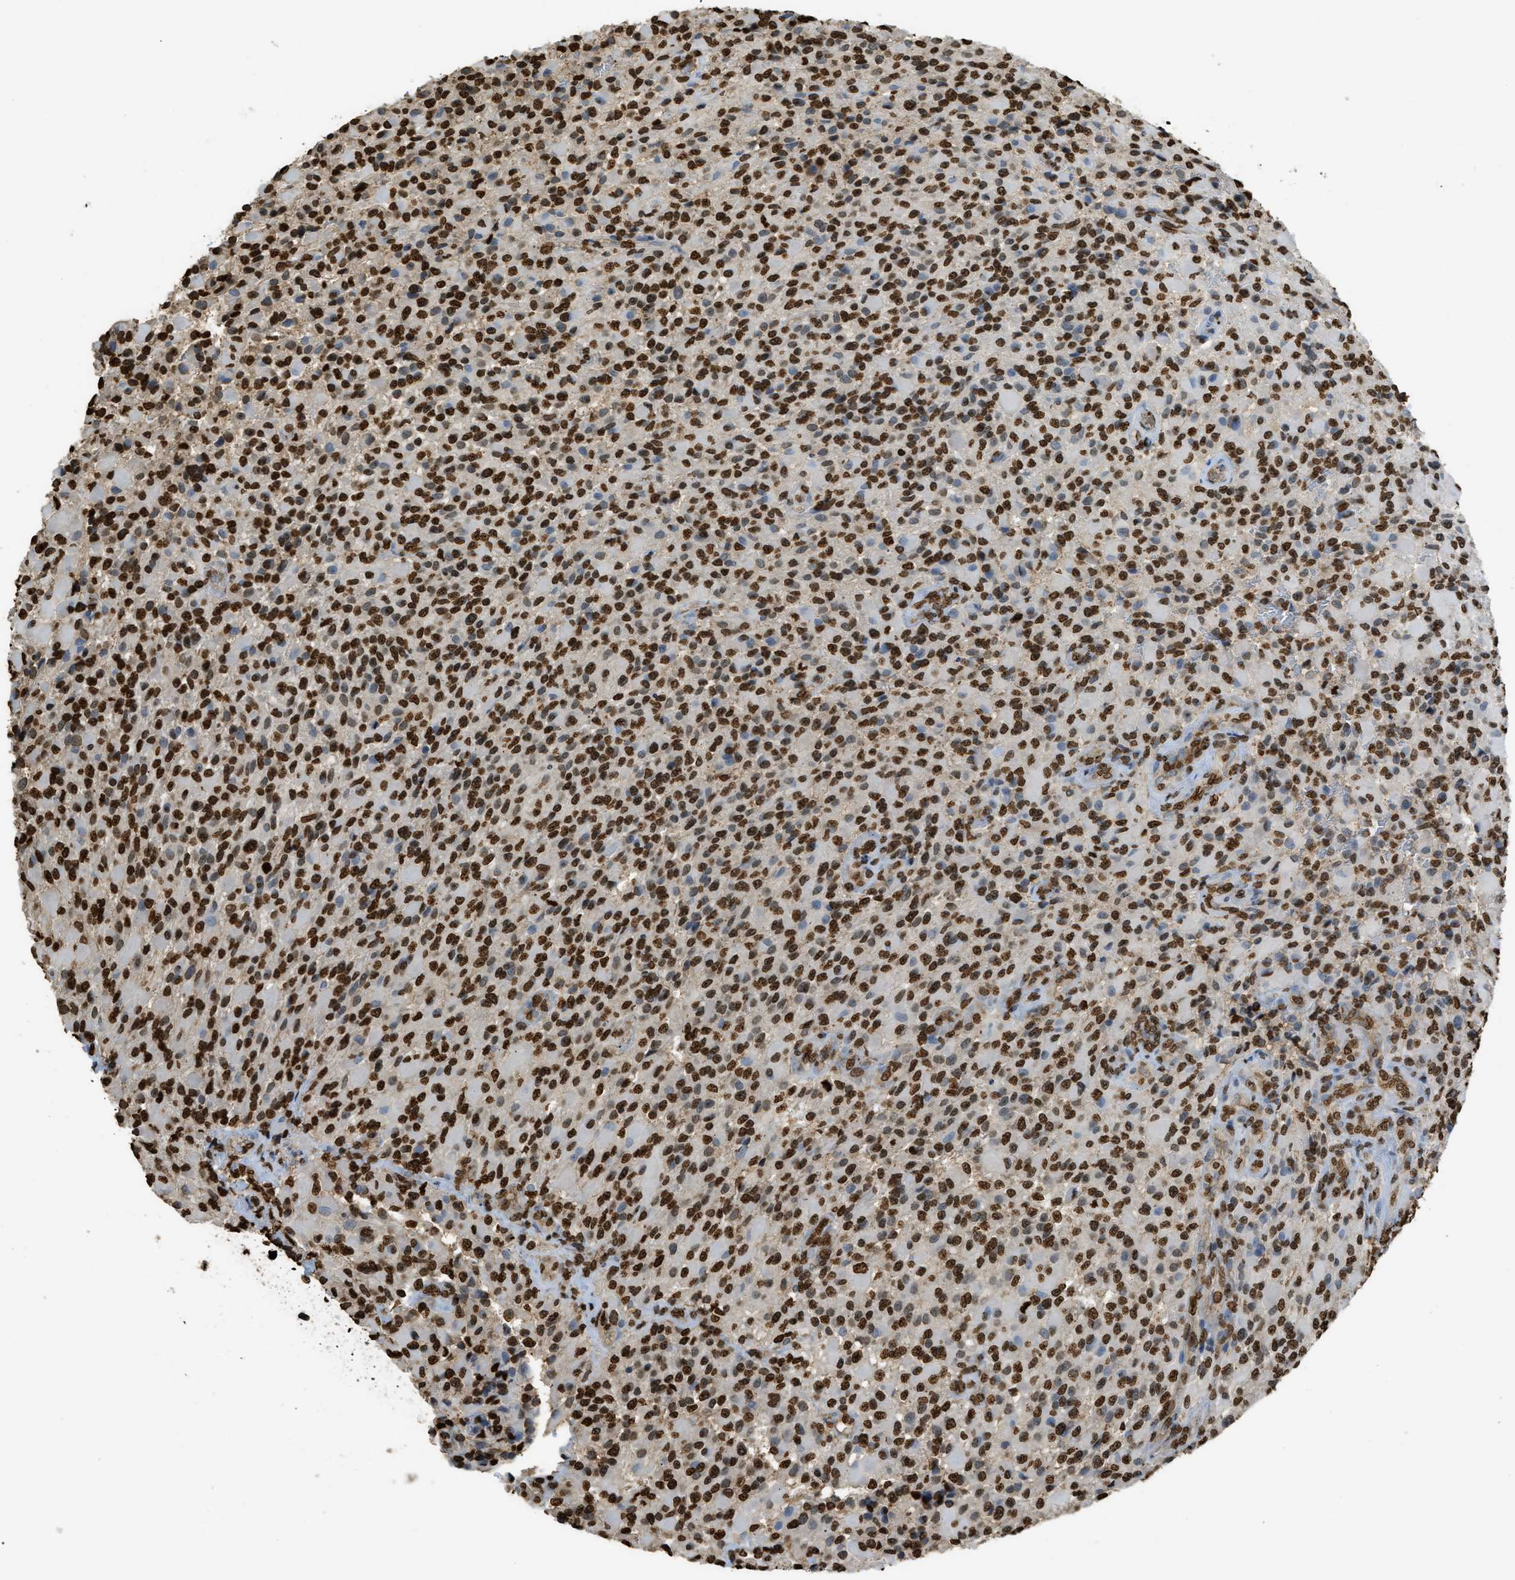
{"staining": {"intensity": "strong", "quantity": ">75%", "location": "nuclear"}, "tissue": "glioma", "cell_type": "Tumor cells", "image_type": "cancer", "snomed": [{"axis": "morphology", "description": "Glioma, malignant, High grade"}, {"axis": "topography", "description": "Brain"}], "caption": "Strong nuclear positivity for a protein is present in approximately >75% of tumor cells of glioma using IHC.", "gene": "NR5A2", "patient": {"sex": "male", "age": 71}}